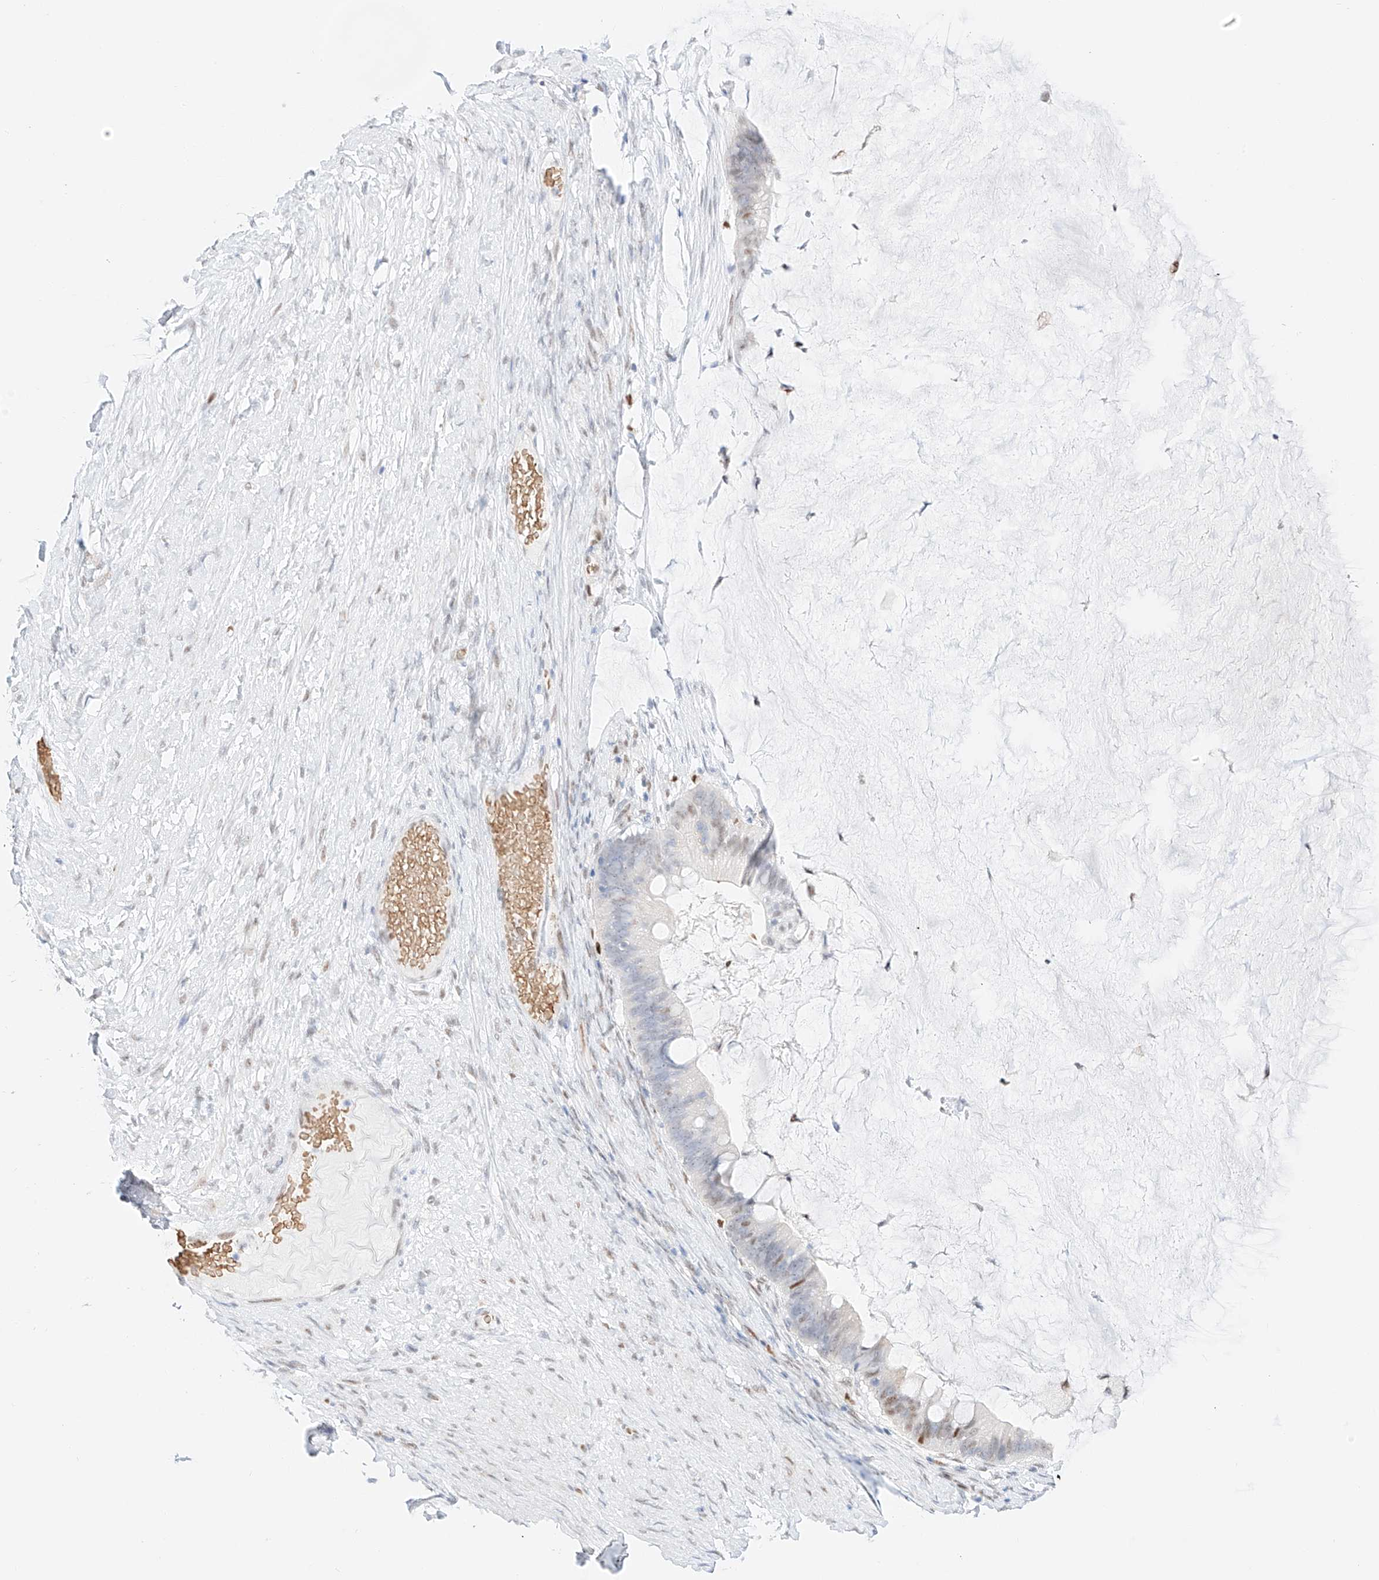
{"staining": {"intensity": "negative", "quantity": "none", "location": "none"}, "tissue": "ovarian cancer", "cell_type": "Tumor cells", "image_type": "cancer", "snomed": [{"axis": "morphology", "description": "Cystadenocarcinoma, mucinous, NOS"}, {"axis": "topography", "description": "Ovary"}], "caption": "Image shows no significant protein positivity in tumor cells of ovarian cancer.", "gene": "APIP", "patient": {"sex": "female", "age": 61}}